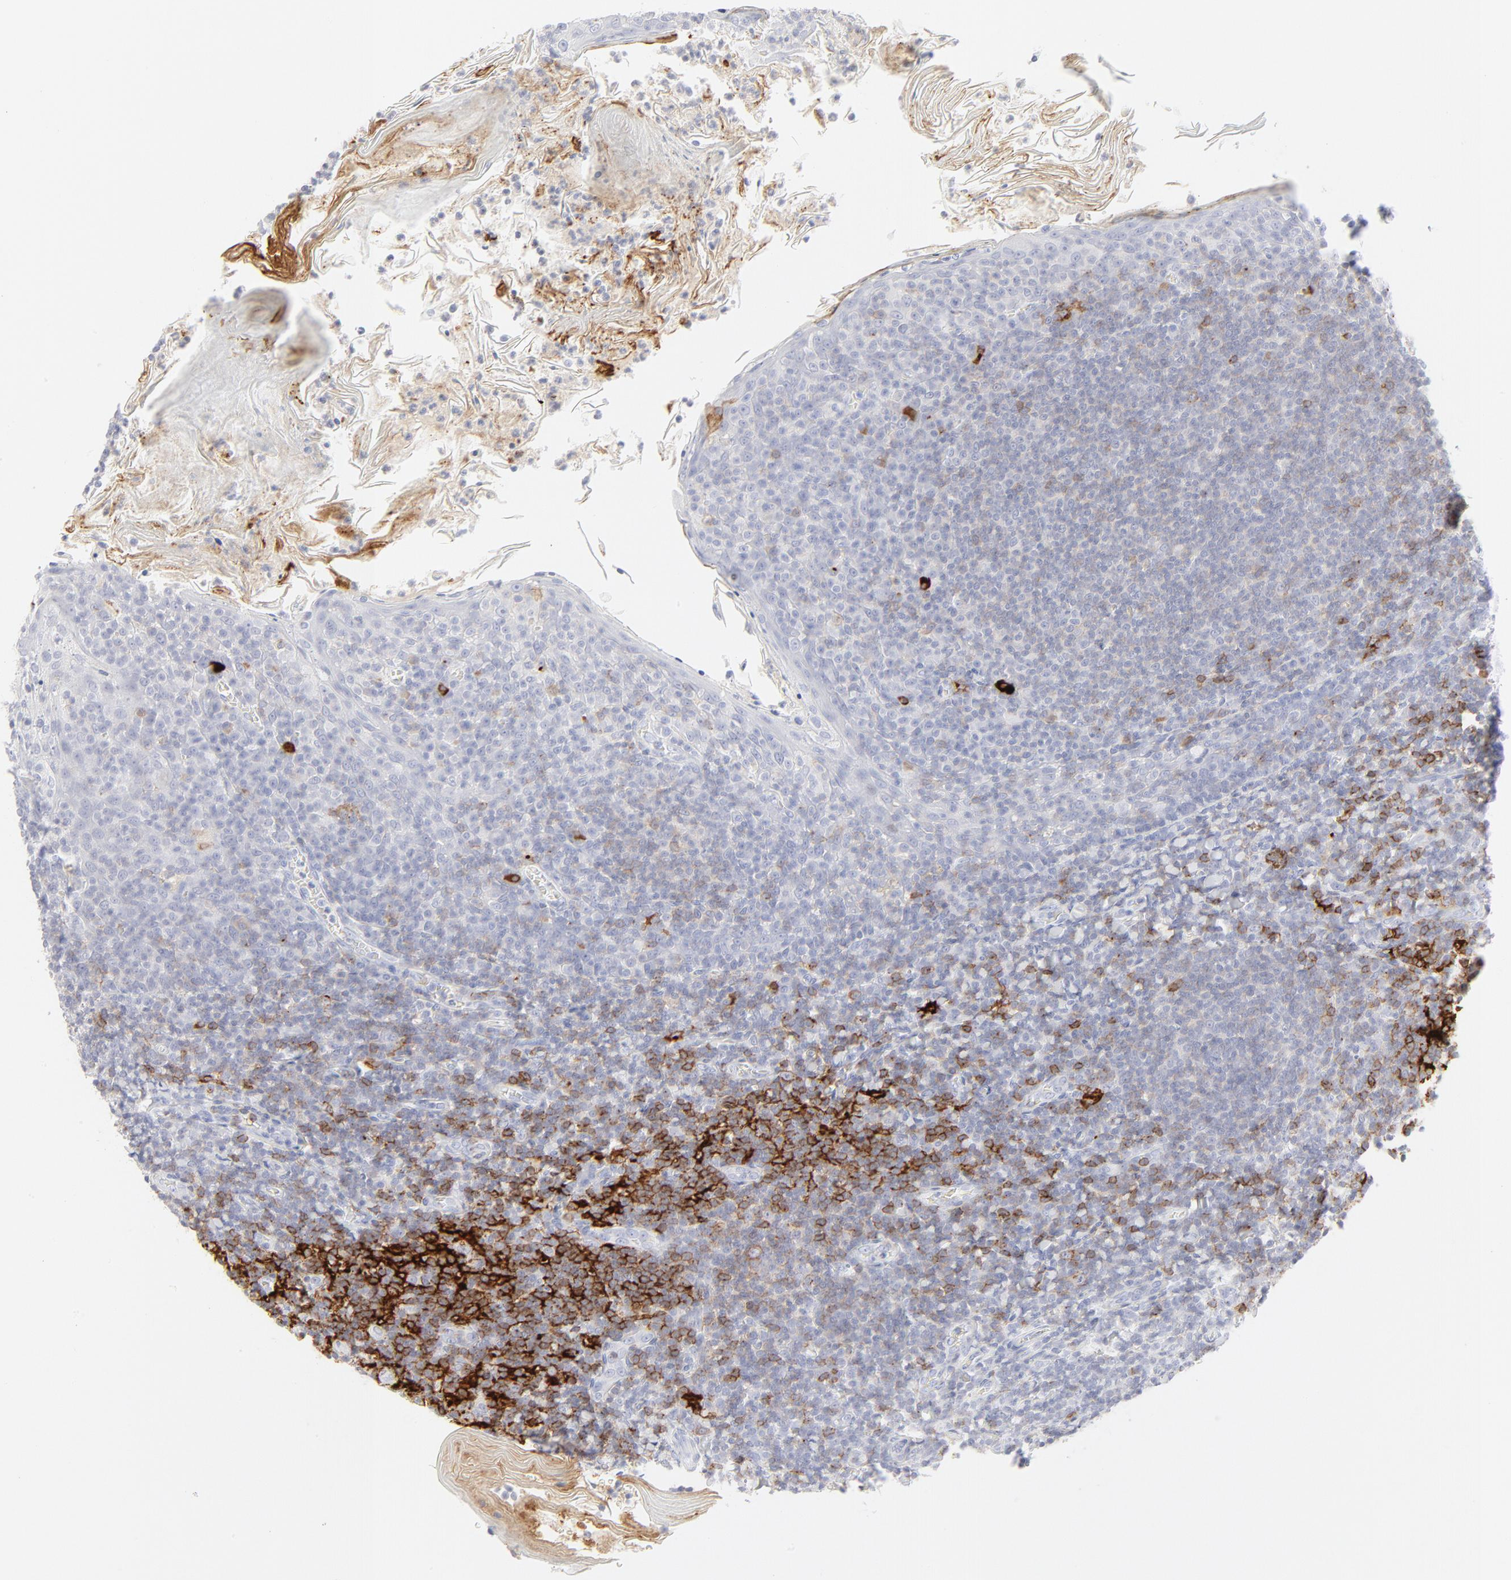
{"staining": {"intensity": "negative", "quantity": "none", "location": "none"}, "tissue": "tonsil", "cell_type": "Germinal center cells", "image_type": "normal", "snomed": [{"axis": "morphology", "description": "Normal tissue, NOS"}, {"axis": "topography", "description": "Tonsil"}], "caption": "Immunohistochemistry histopathology image of normal human tonsil stained for a protein (brown), which reveals no staining in germinal center cells.", "gene": "CCR7", "patient": {"sex": "male", "age": 31}}